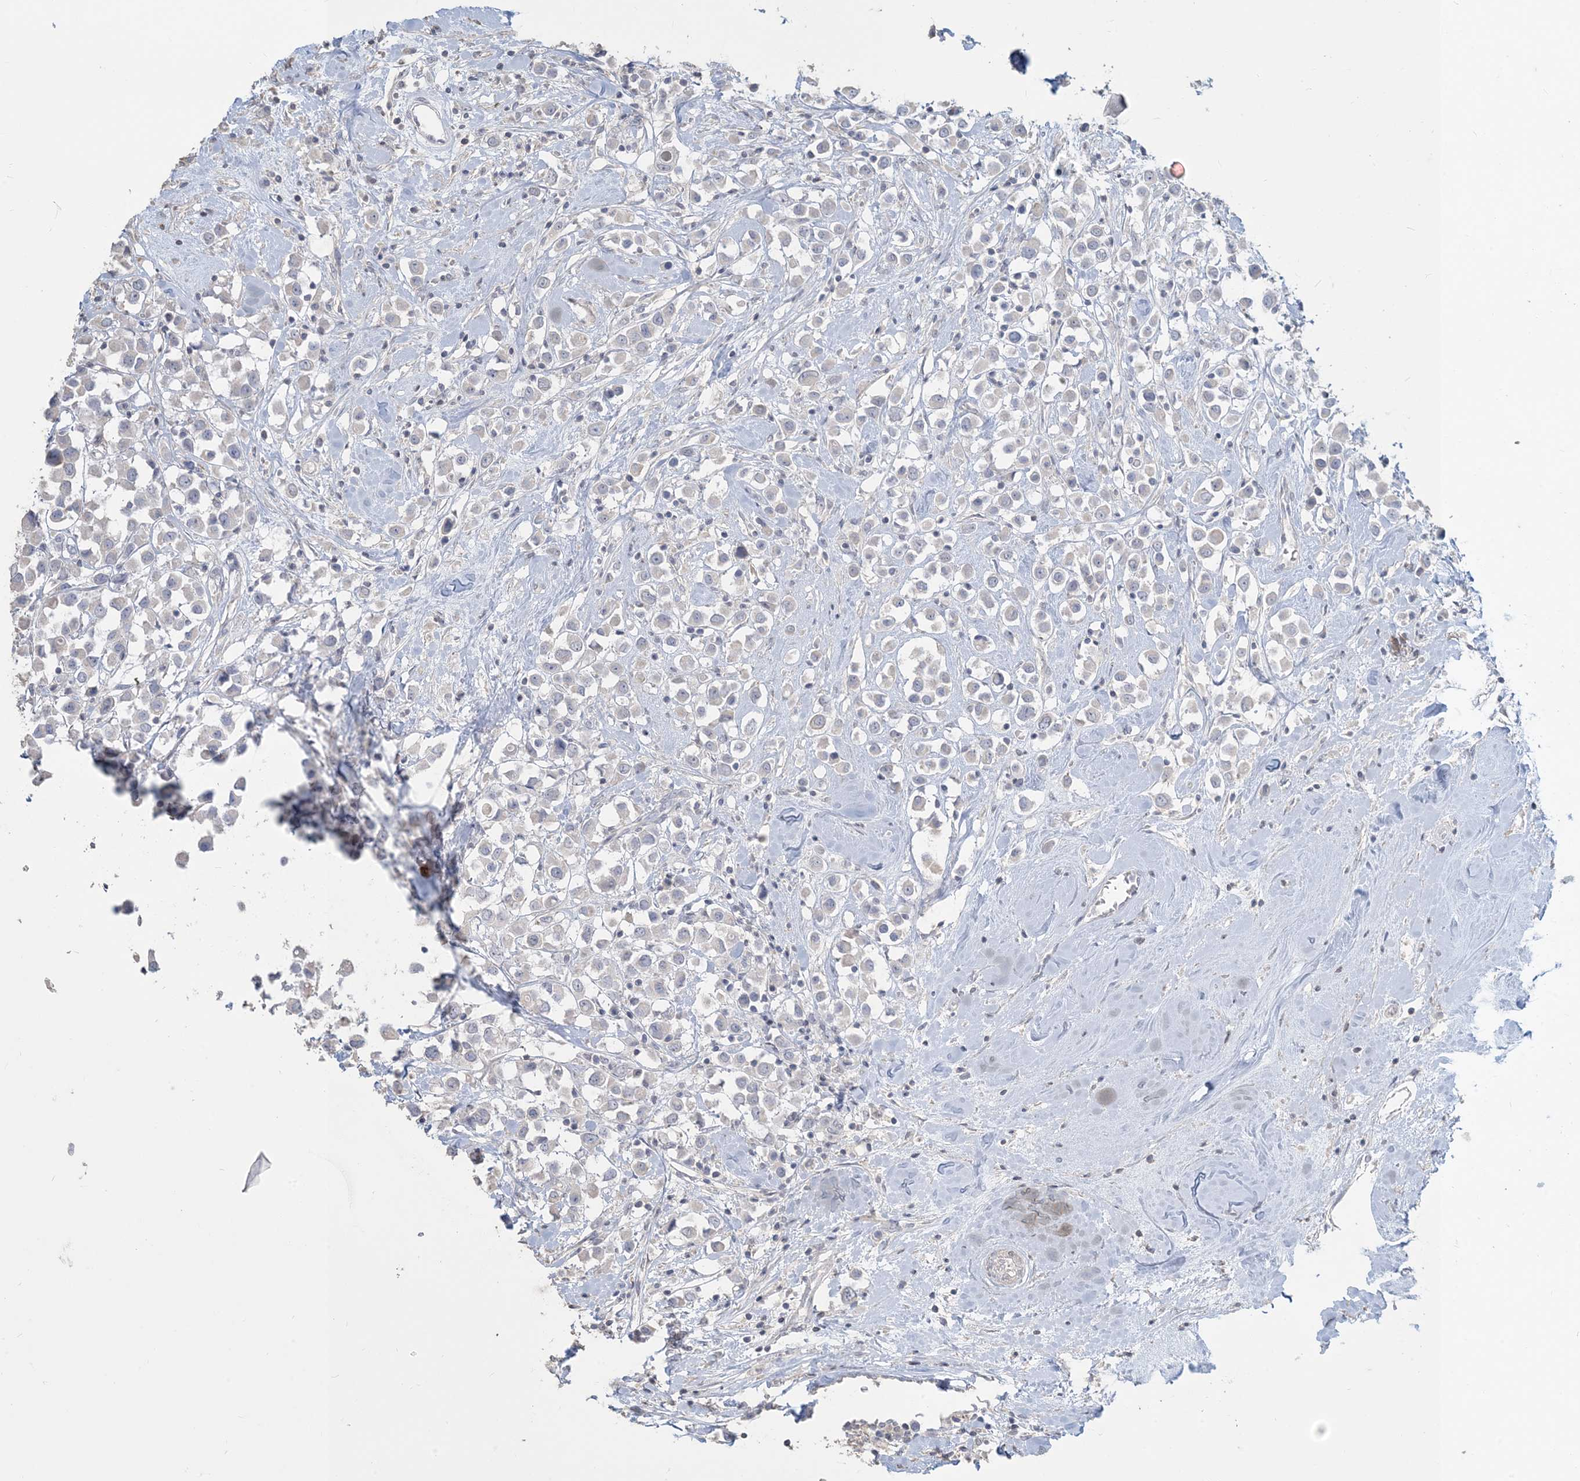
{"staining": {"intensity": "negative", "quantity": "none", "location": "none"}, "tissue": "breast cancer", "cell_type": "Tumor cells", "image_type": "cancer", "snomed": [{"axis": "morphology", "description": "Duct carcinoma"}, {"axis": "topography", "description": "Breast"}], "caption": "The immunohistochemistry photomicrograph has no significant staining in tumor cells of intraductal carcinoma (breast) tissue. The staining is performed using DAB brown chromogen with nuclei counter-stained in using hematoxylin.", "gene": "NPHS2", "patient": {"sex": "female", "age": 61}}